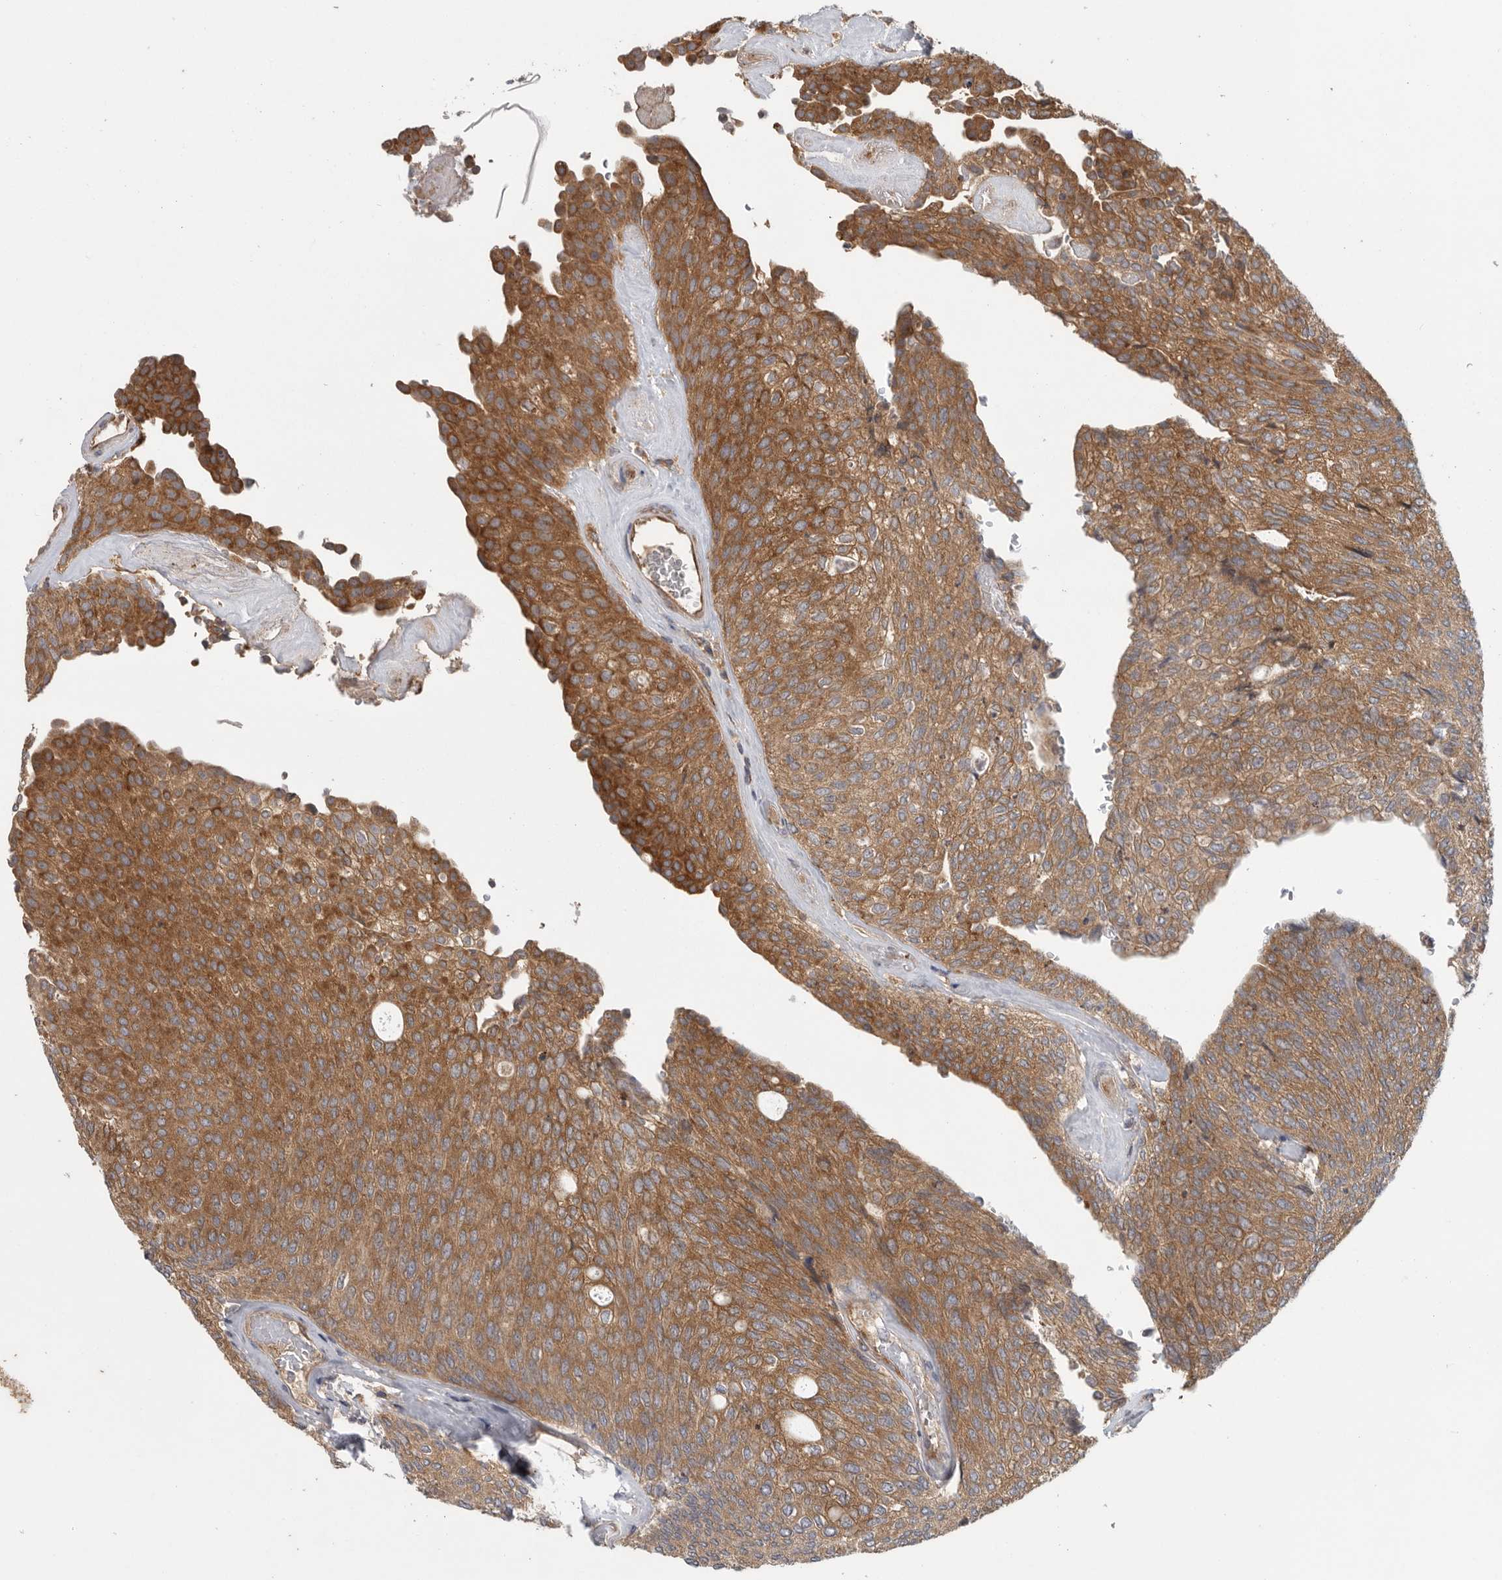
{"staining": {"intensity": "moderate", "quantity": ">75%", "location": "cytoplasmic/membranous"}, "tissue": "urothelial cancer", "cell_type": "Tumor cells", "image_type": "cancer", "snomed": [{"axis": "morphology", "description": "Urothelial carcinoma, Low grade"}, {"axis": "topography", "description": "Urinary bladder"}], "caption": "Immunohistochemistry (IHC) (DAB) staining of human urothelial carcinoma (low-grade) displays moderate cytoplasmic/membranous protein positivity in about >75% of tumor cells. The staining was performed using DAB, with brown indicating positive protein expression. Nuclei are stained blue with hematoxylin.", "gene": "C1orf109", "patient": {"sex": "female", "age": 79}}